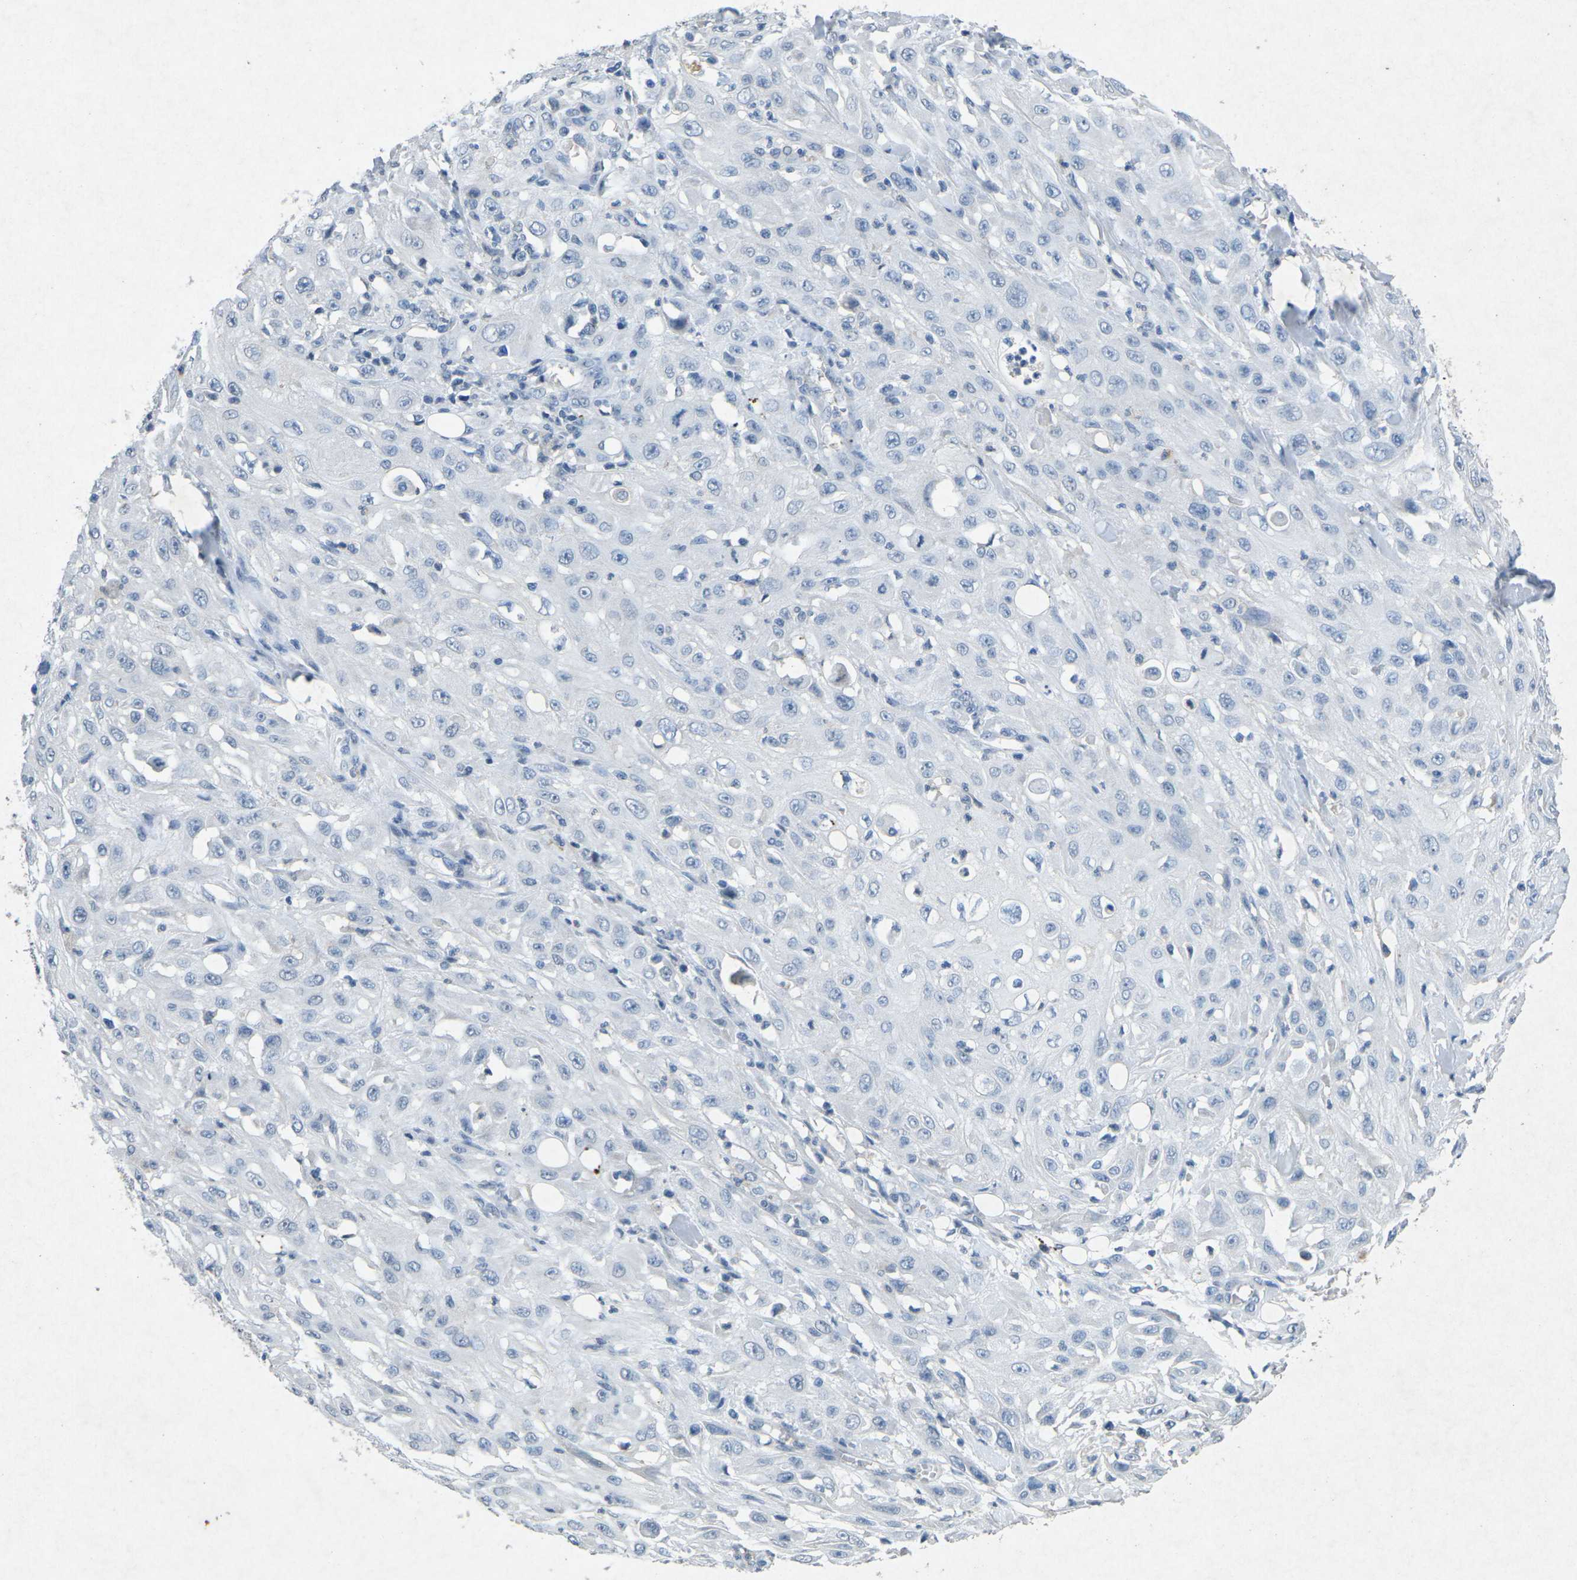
{"staining": {"intensity": "negative", "quantity": "none", "location": "none"}, "tissue": "skin cancer", "cell_type": "Tumor cells", "image_type": "cancer", "snomed": [{"axis": "morphology", "description": "Squamous cell carcinoma, NOS"}, {"axis": "morphology", "description": "Squamous cell carcinoma, metastatic, NOS"}, {"axis": "topography", "description": "Skin"}, {"axis": "topography", "description": "Lymph node"}], "caption": "The histopathology image exhibits no staining of tumor cells in skin cancer. Nuclei are stained in blue.", "gene": "A1BG", "patient": {"sex": "male", "age": 75}}